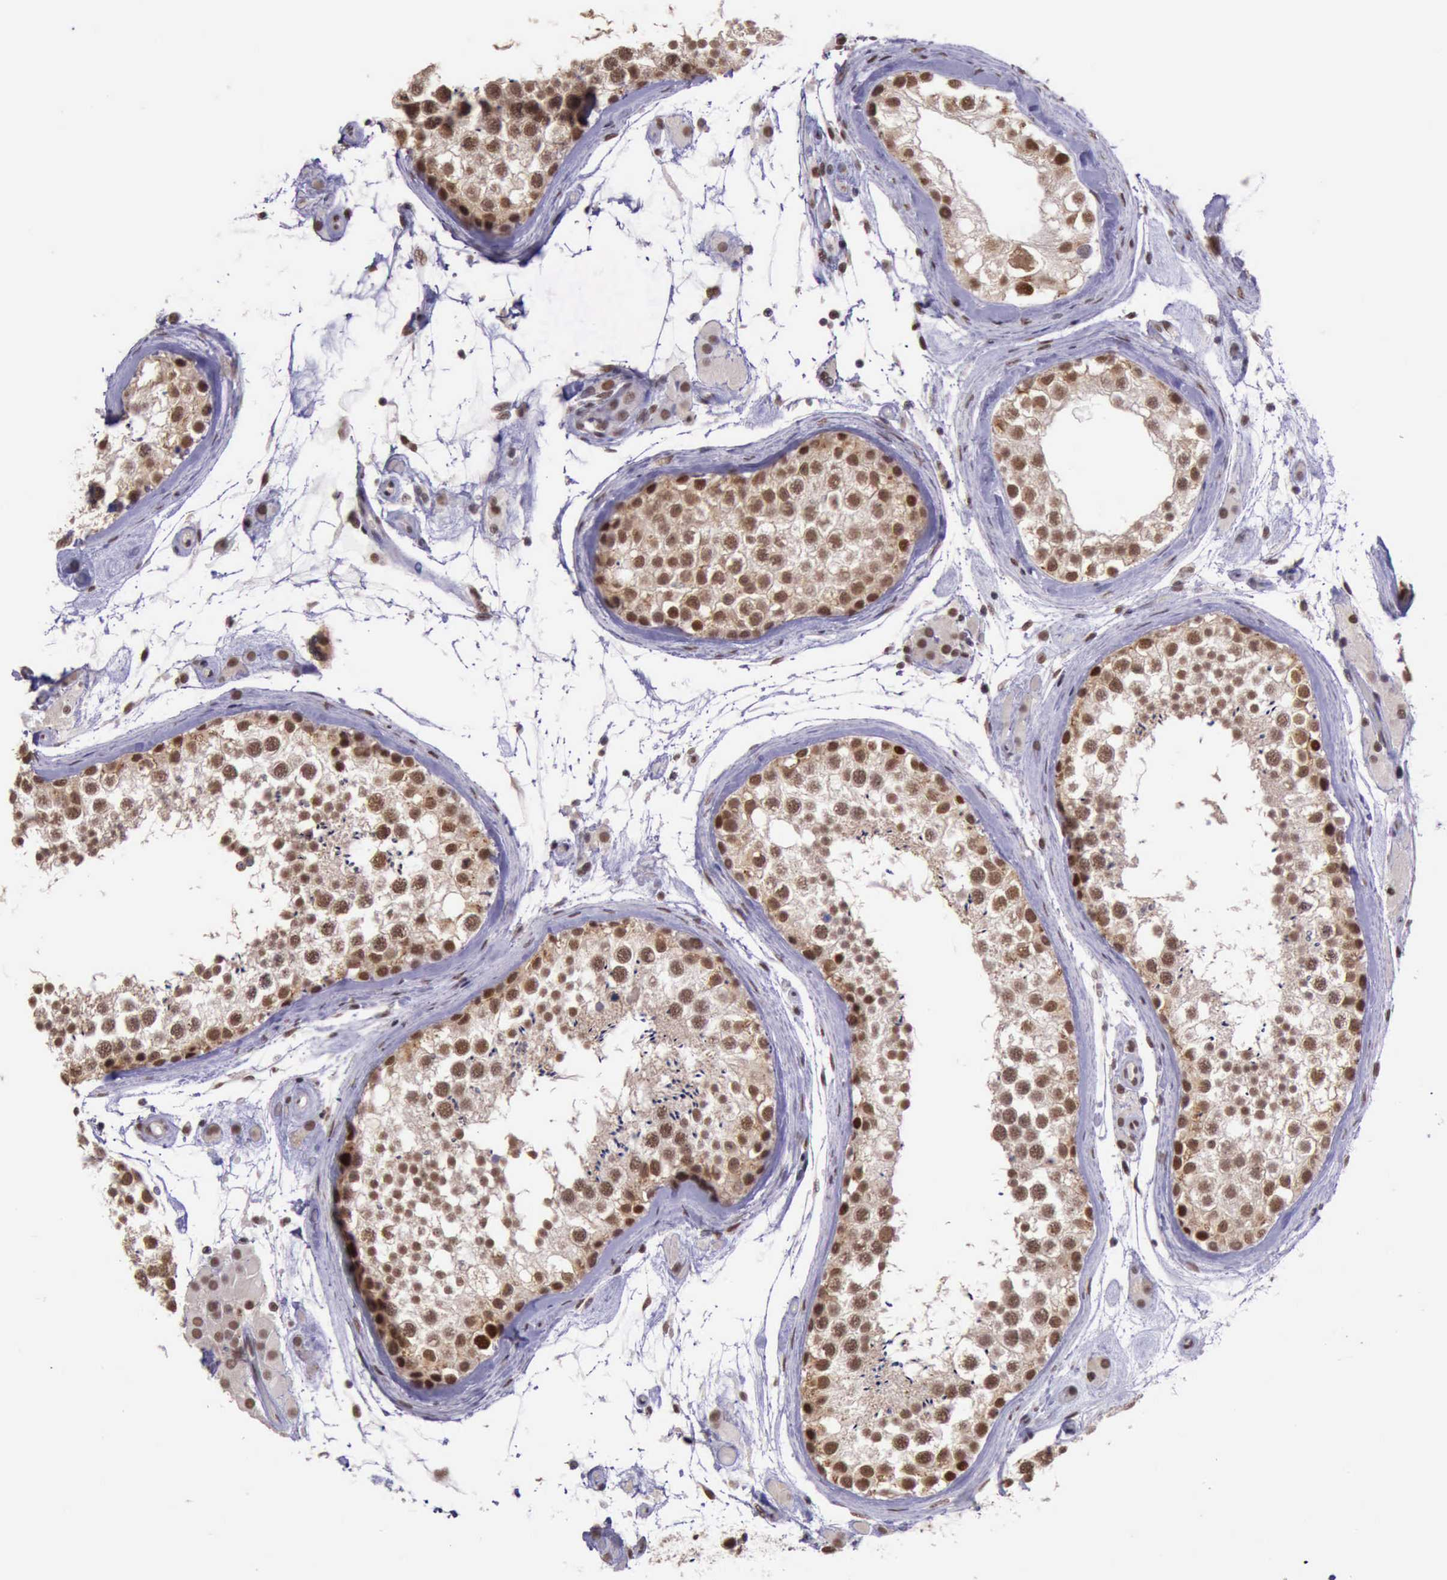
{"staining": {"intensity": "strong", "quantity": ">75%", "location": "cytoplasmic/membranous,nuclear"}, "tissue": "testis", "cell_type": "Cells in seminiferous ducts", "image_type": "normal", "snomed": [{"axis": "morphology", "description": "Normal tissue, NOS"}, {"axis": "topography", "description": "Testis"}], "caption": "Normal testis exhibits strong cytoplasmic/membranous,nuclear staining in approximately >75% of cells in seminiferous ducts (Brightfield microscopy of DAB IHC at high magnification)..", "gene": "PRPF39", "patient": {"sex": "male", "age": 46}}